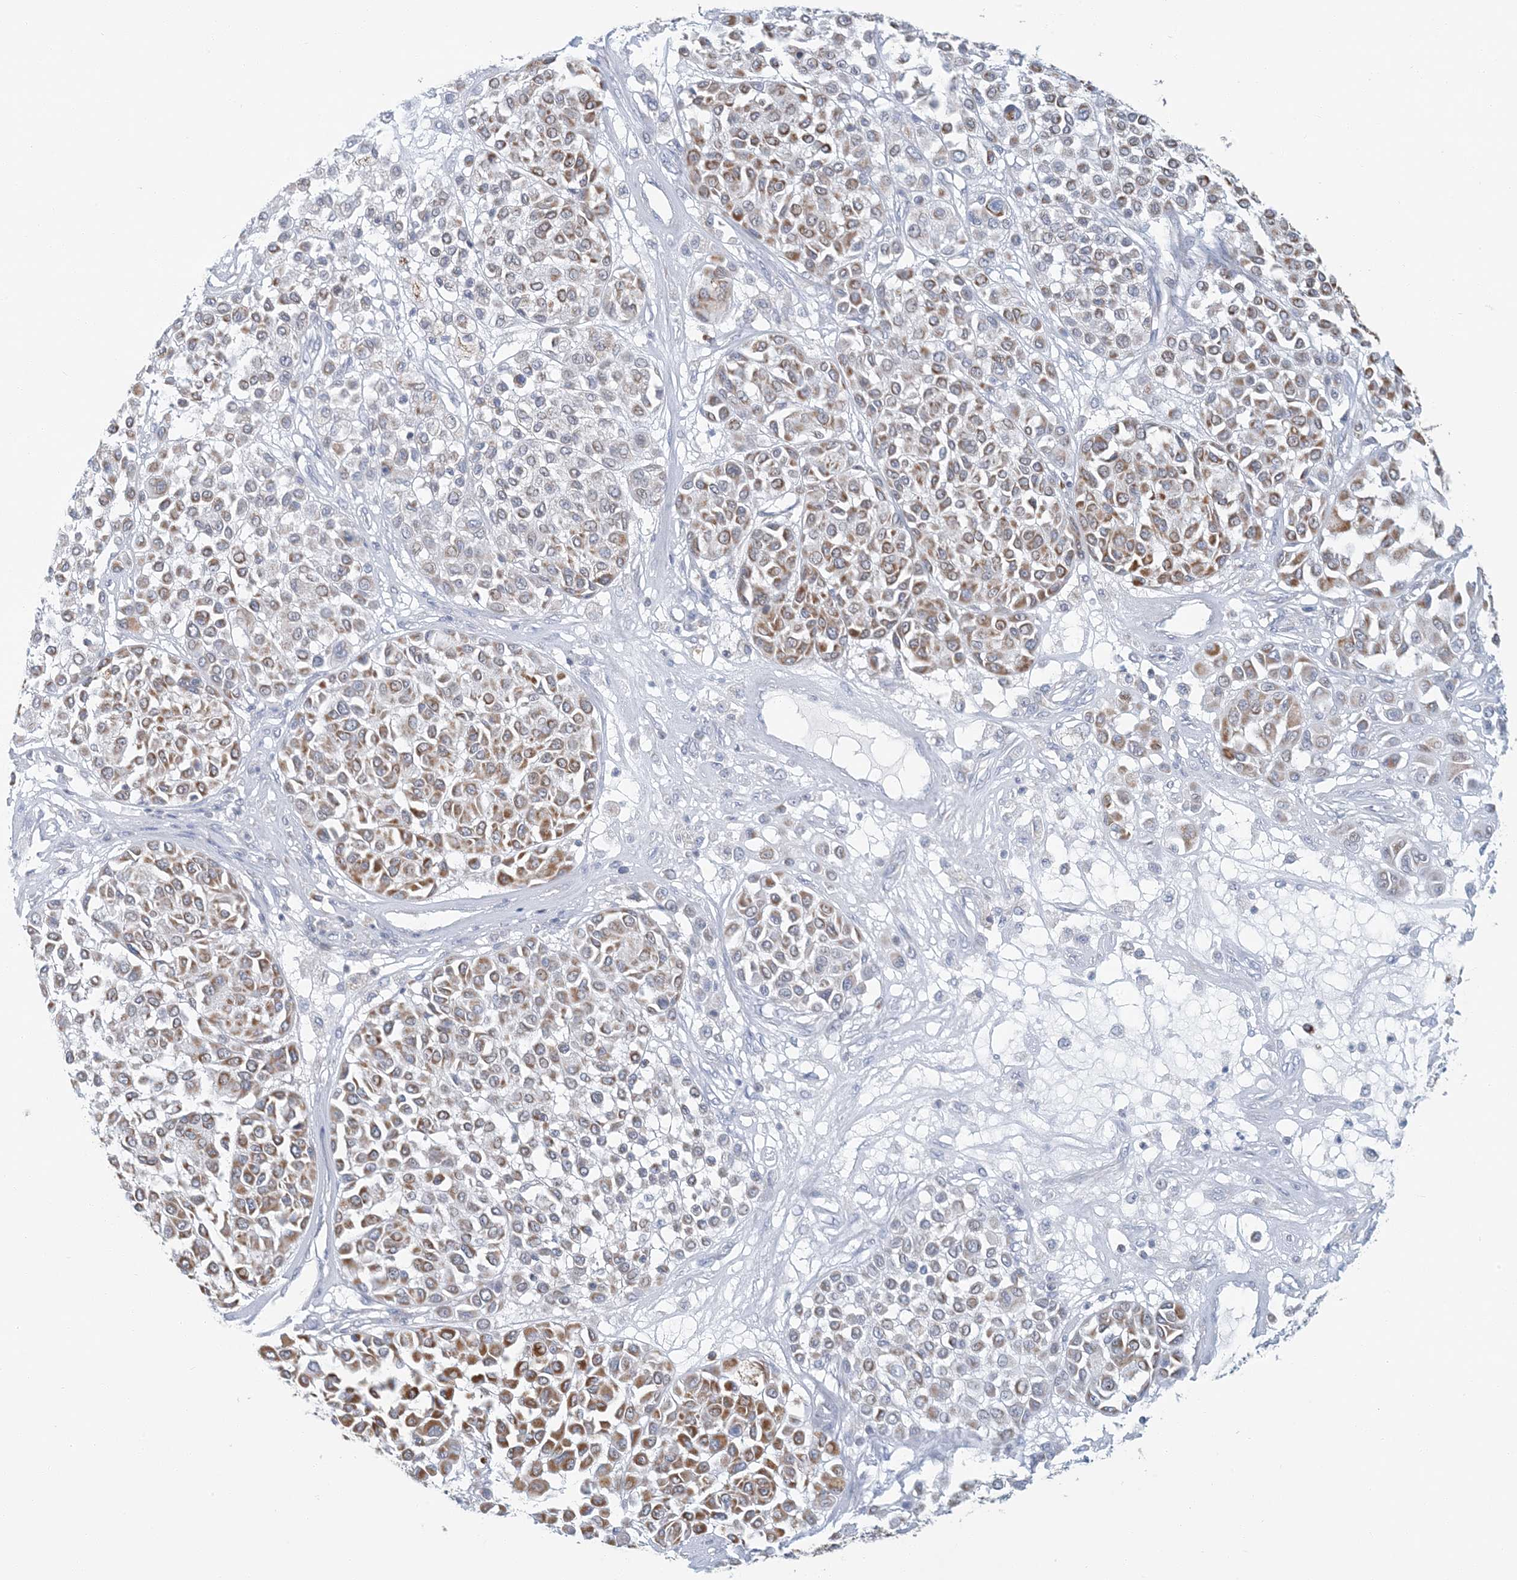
{"staining": {"intensity": "moderate", "quantity": "25%-75%", "location": "cytoplasmic/membranous"}, "tissue": "melanoma", "cell_type": "Tumor cells", "image_type": "cancer", "snomed": [{"axis": "morphology", "description": "Malignant melanoma, Metastatic site"}, {"axis": "topography", "description": "Soft tissue"}], "caption": "IHC (DAB) staining of human melanoma displays moderate cytoplasmic/membranous protein positivity in about 25%-75% of tumor cells.", "gene": "BDH1", "patient": {"sex": "male", "age": 41}}